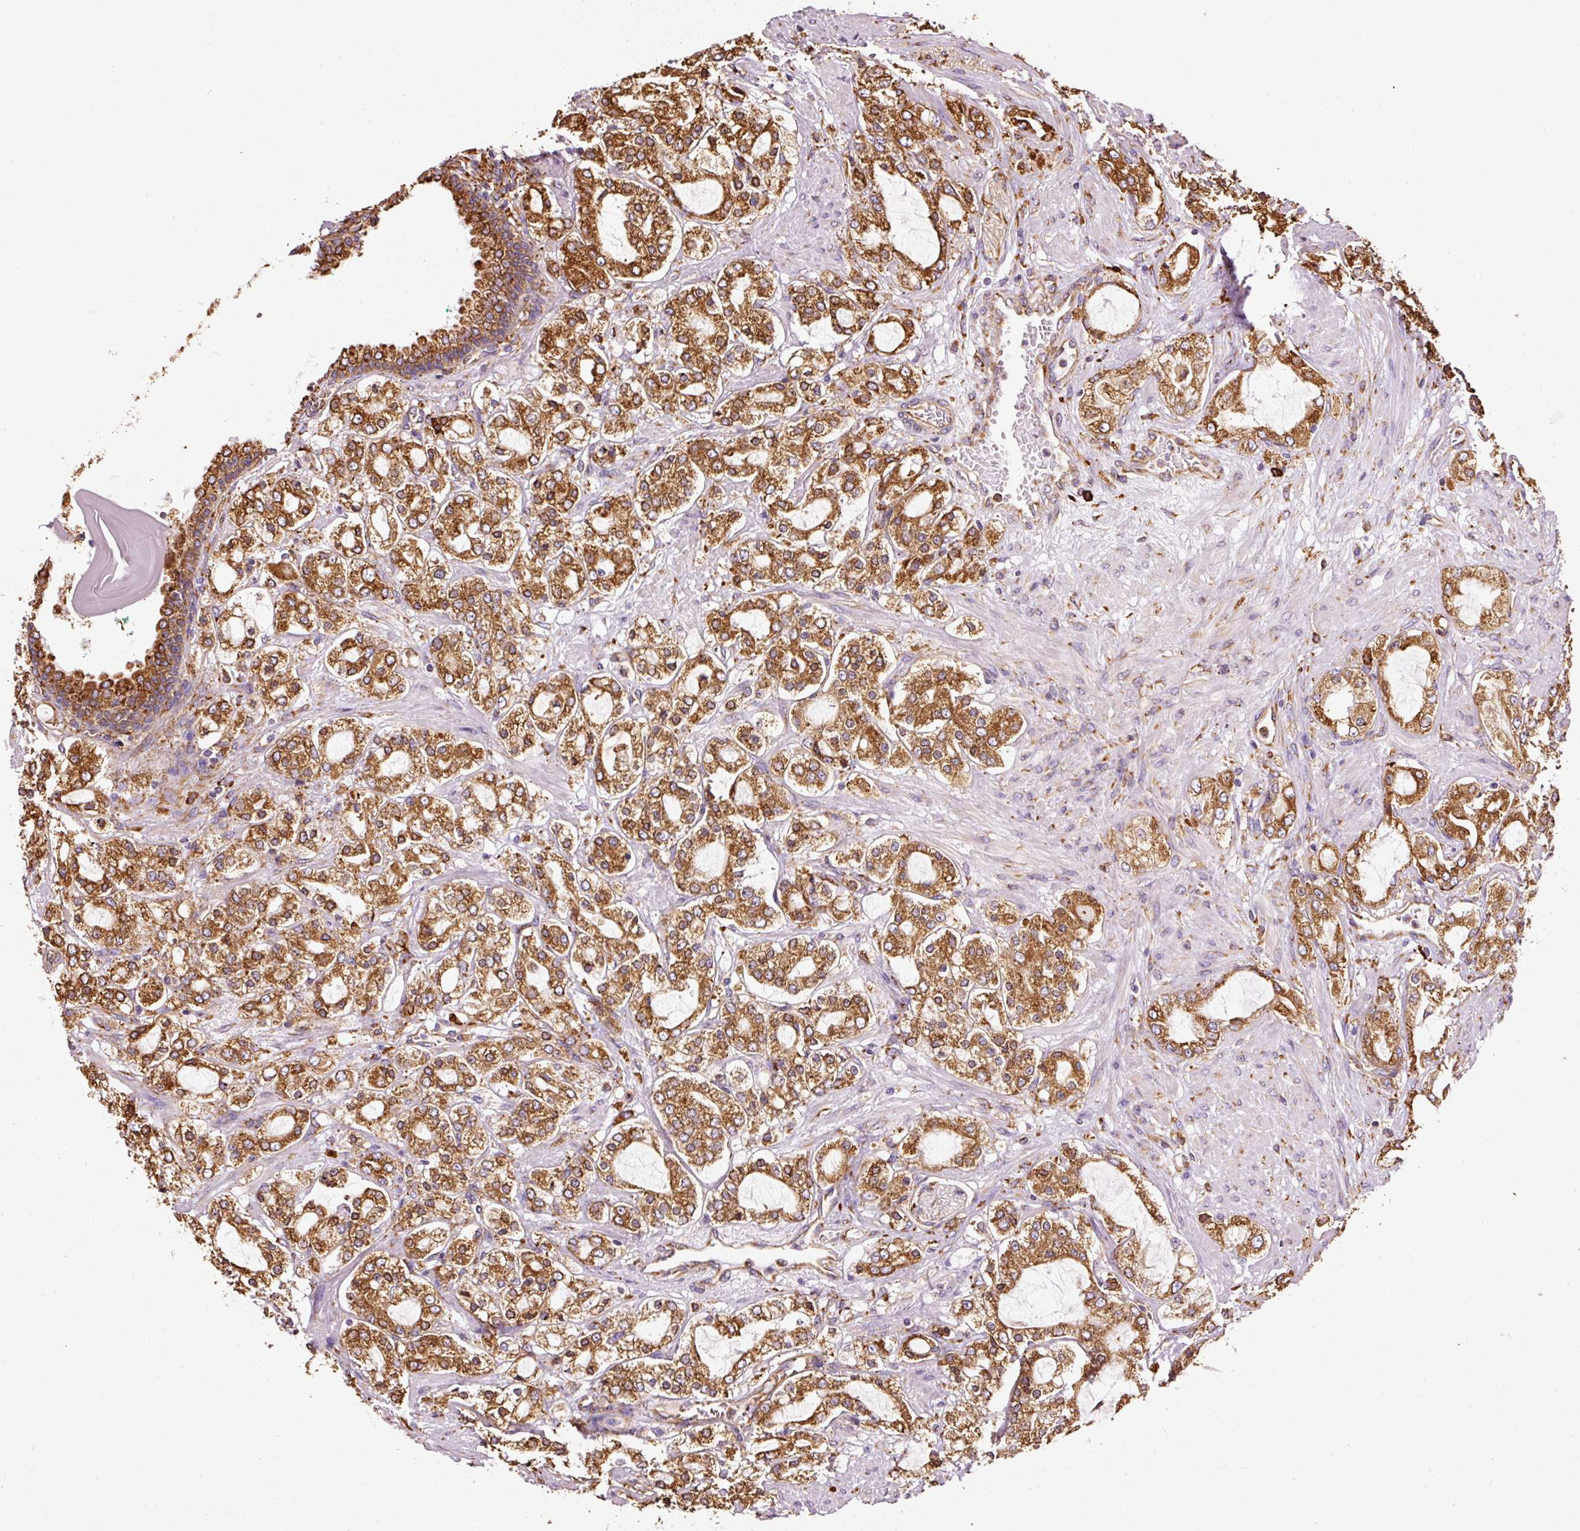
{"staining": {"intensity": "strong", "quantity": ">75%", "location": "cytoplasmic/membranous"}, "tissue": "prostate cancer", "cell_type": "Tumor cells", "image_type": "cancer", "snomed": [{"axis": "morphology", "description": "Adenocarcinoma, High grade"}, {"axis": "topography", "description": "Prostate"}], "caption": "Immunohistochemistry micrograph of high-grade adenocarcinoma (prostate) stained for a protein (brown), which demonstrates high levels of strong cytoplasmic/membranous expression in about >75% of tumor cells.", "gene": "KLC1", "patient": {"sex": "male", "age": 64}}